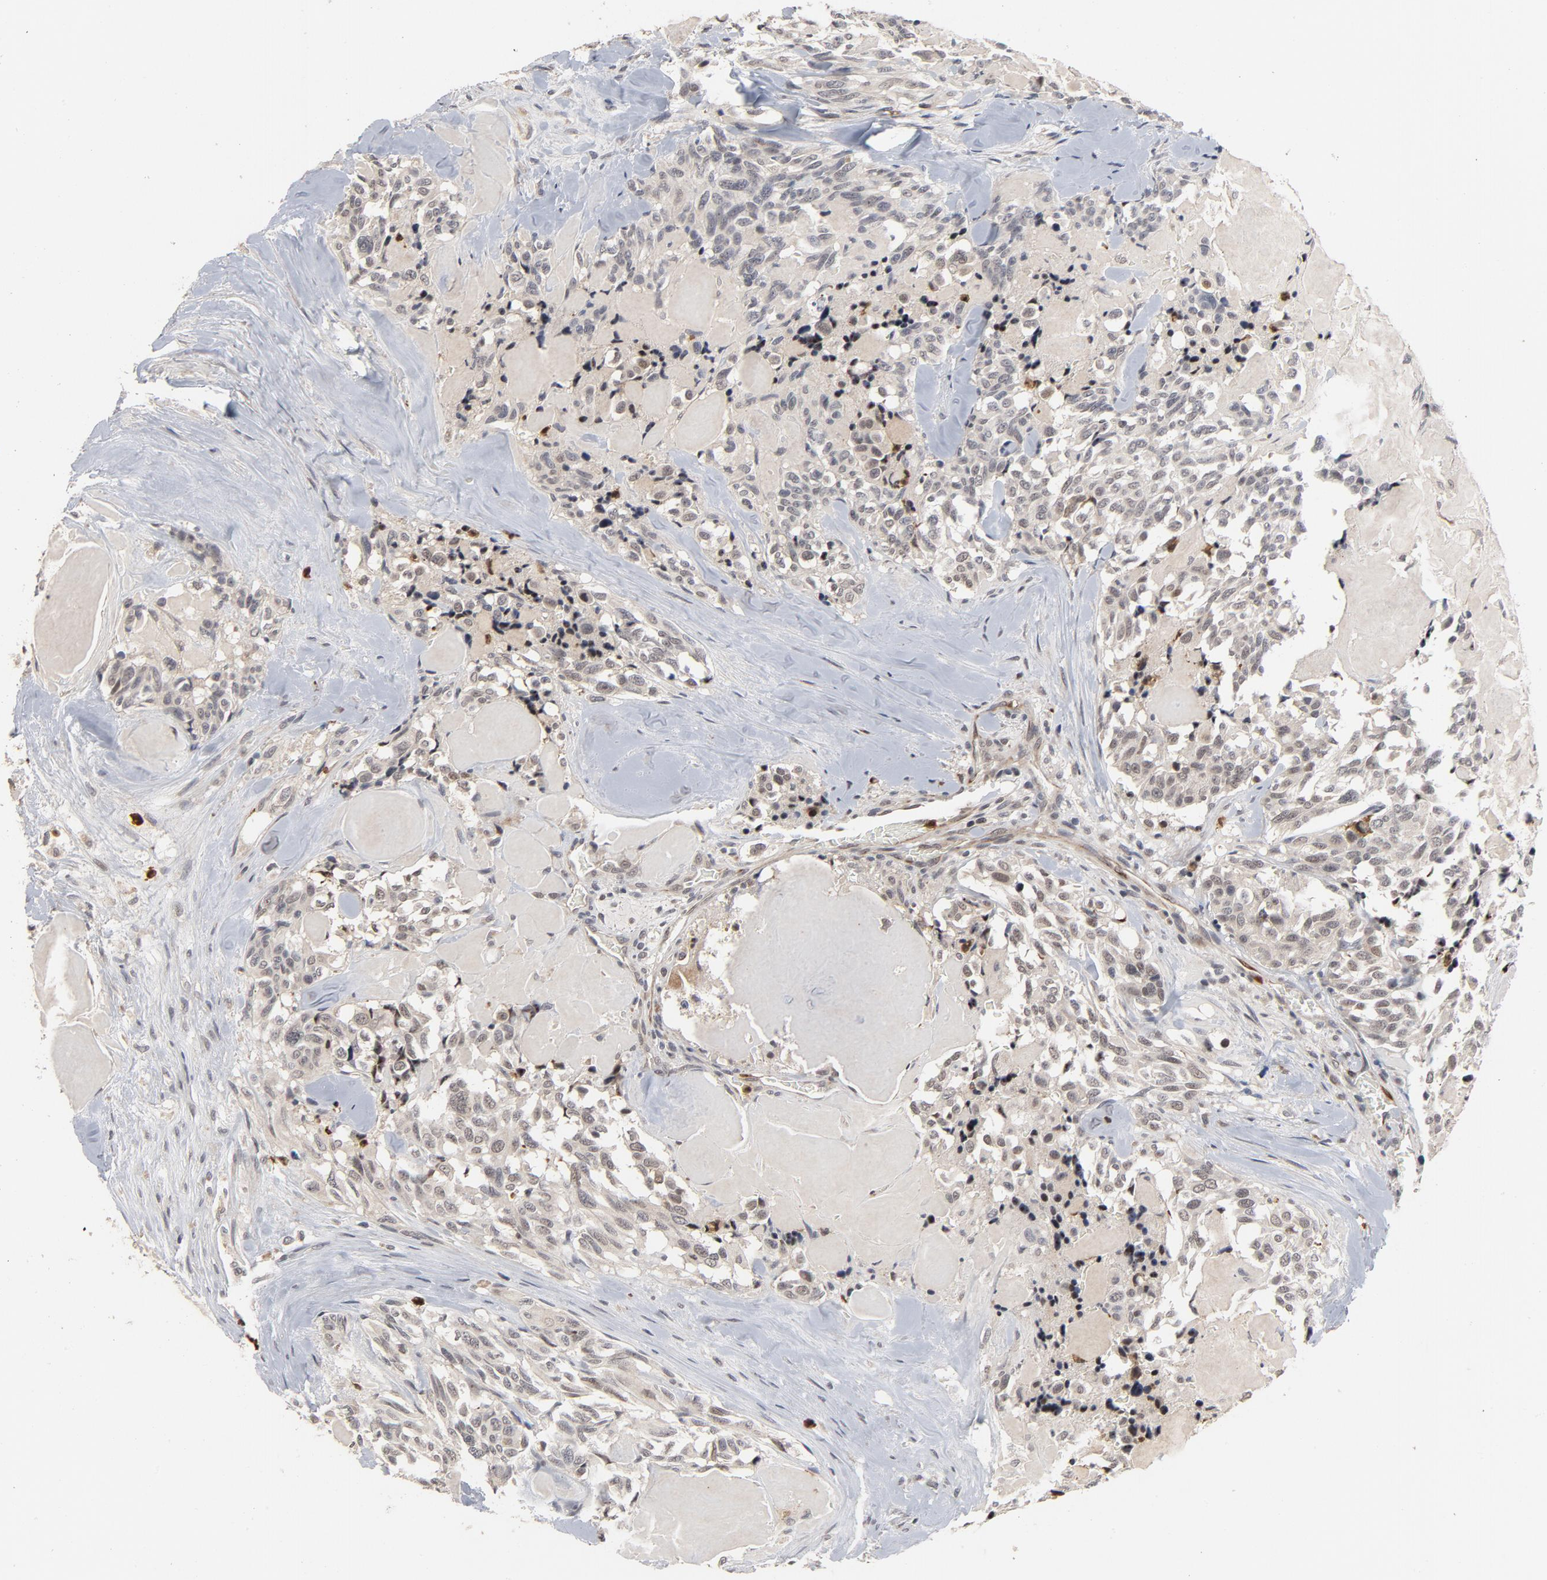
{"staining": {"intensity": "weak", "quantity": "25%-75%", "location": "nuclear"}, "tissue": "thyroid cancer", "cell_type": "Tumor cells", "image_type": "cancer", "snomed": [{"axis": "morphology", "description": "Carcinoma, NOS"}, {"axis": "morphology", "description": "Carcinoid, malignant, NOS"}, {"axis": "topography", "description": "Thyroid gland"}], "caption": "Immunohistochemistry of human thyroid cancer (carcinoid (malignant)) displays low levels of weak nuclear positivity in approximately 25%-75% of tumor cells.", "gene": "RTL5", "patient": {"sex": "male", "age": 33}}